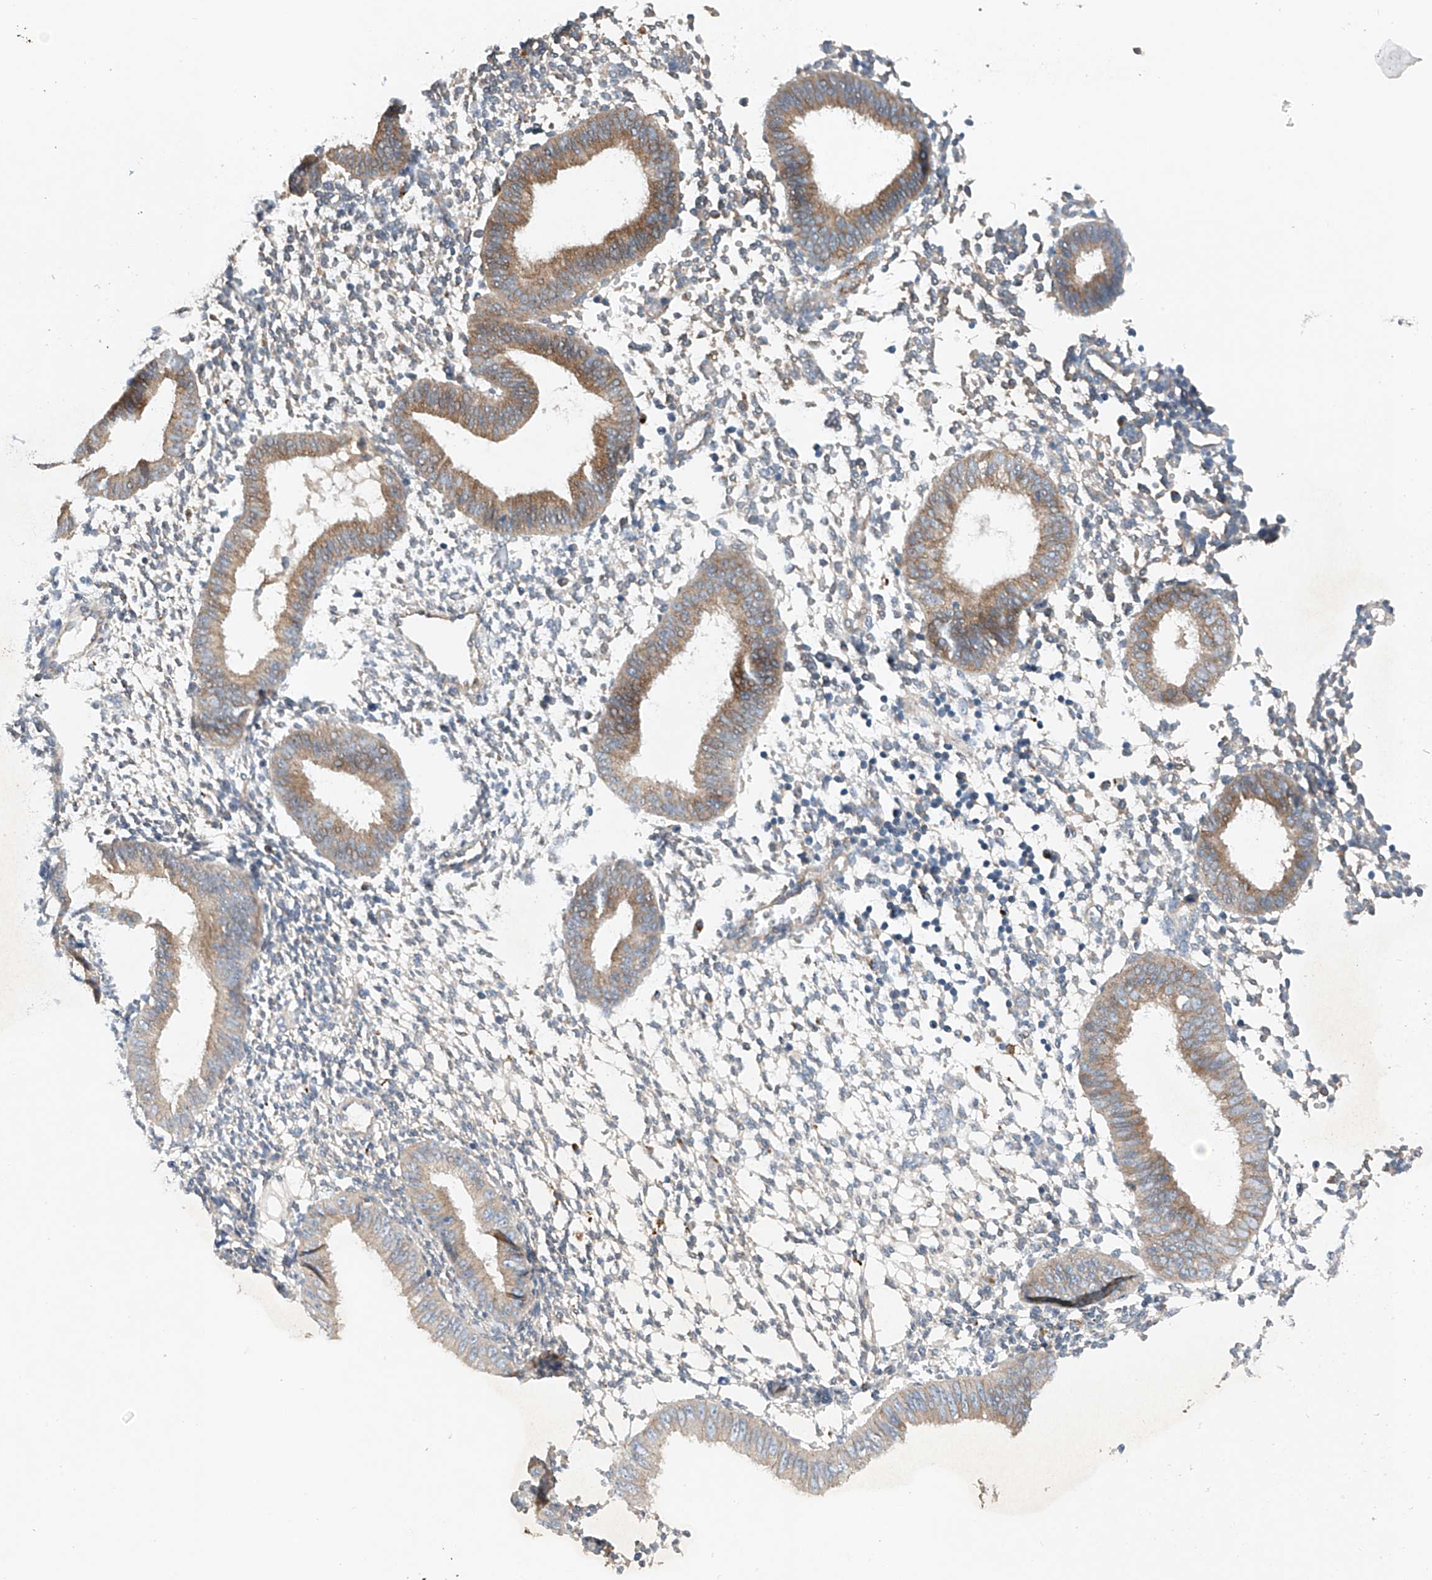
{"staining": {"intensity": "negative", "quantity": "none", "location": "none"}, "tissue": "endometrium", "cell_type": "Cells in endometrial stroma", "image_type": "normal", "snomed": [{"axis": "morphology", "description": "Normal tissue, NOS"}, {"axis": "topography", "description": "Uterus"}, {"axis": "topography", "description": "Endometrium"}], "caption": "Cells in endometrial stroma show no significant protein positivity in unremarkable endometrium. (Immunohistochemistry, brightfield microscopy, high magnification).", "gene": "CEP85L", "patient": {"sex": "female", "age": 48}}